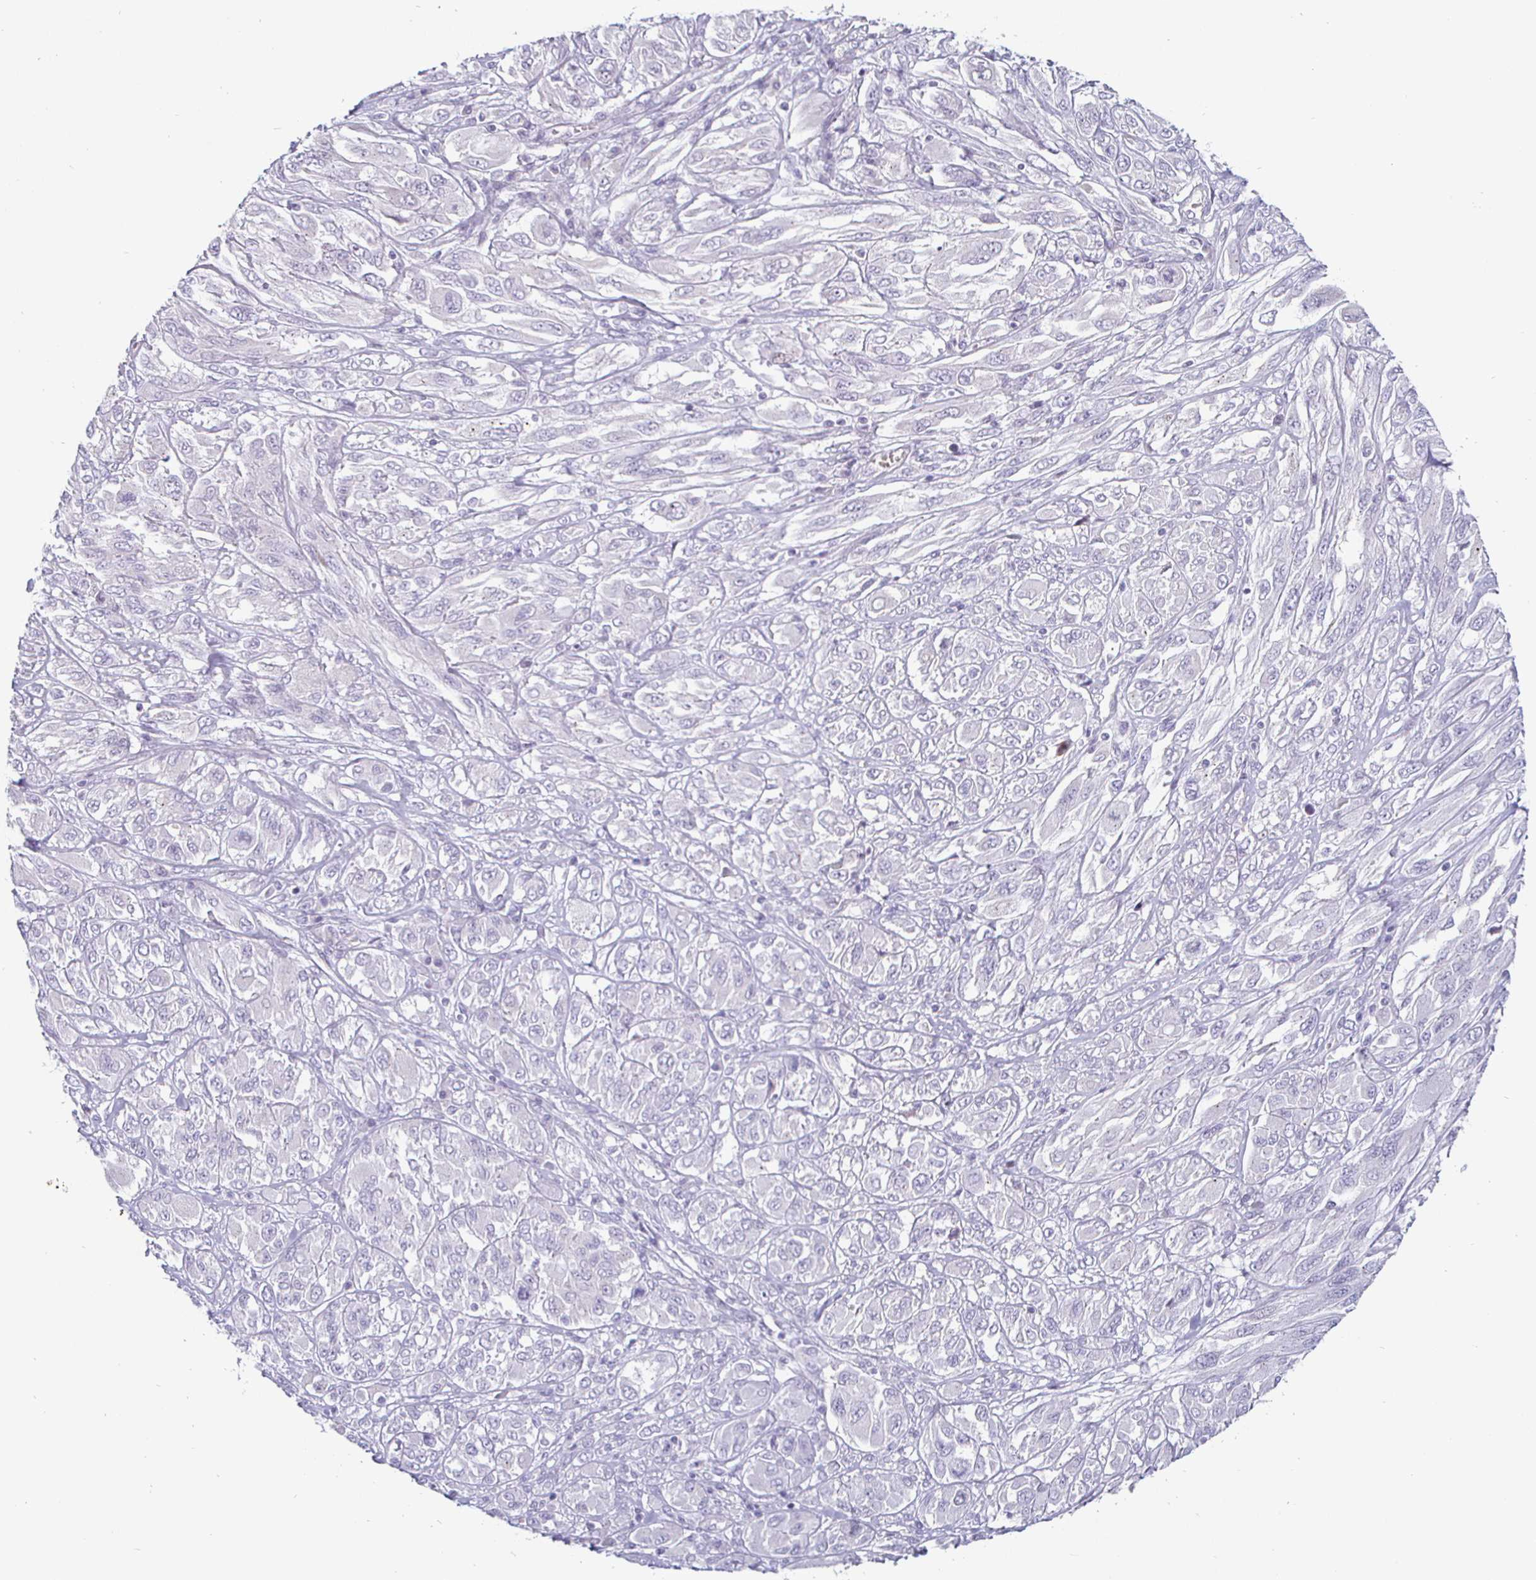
{"staining": {"intensity": "negative", "quantity": "none", "location": "none"}, "tissue": "melanoma", "cell_type": "Tumor cells", "image_type": "cancer", "snomed": [{"axis": "morphology", "description": "Malignant melanoma, NOS"}, {"axis": "topography", "description": "Skin"}], "caption": "Tumor cells are negative for brown protein staining in malignant melanoma.", "gene": "DMRTB1", "patient": {"sex": "female", "age": 91}}